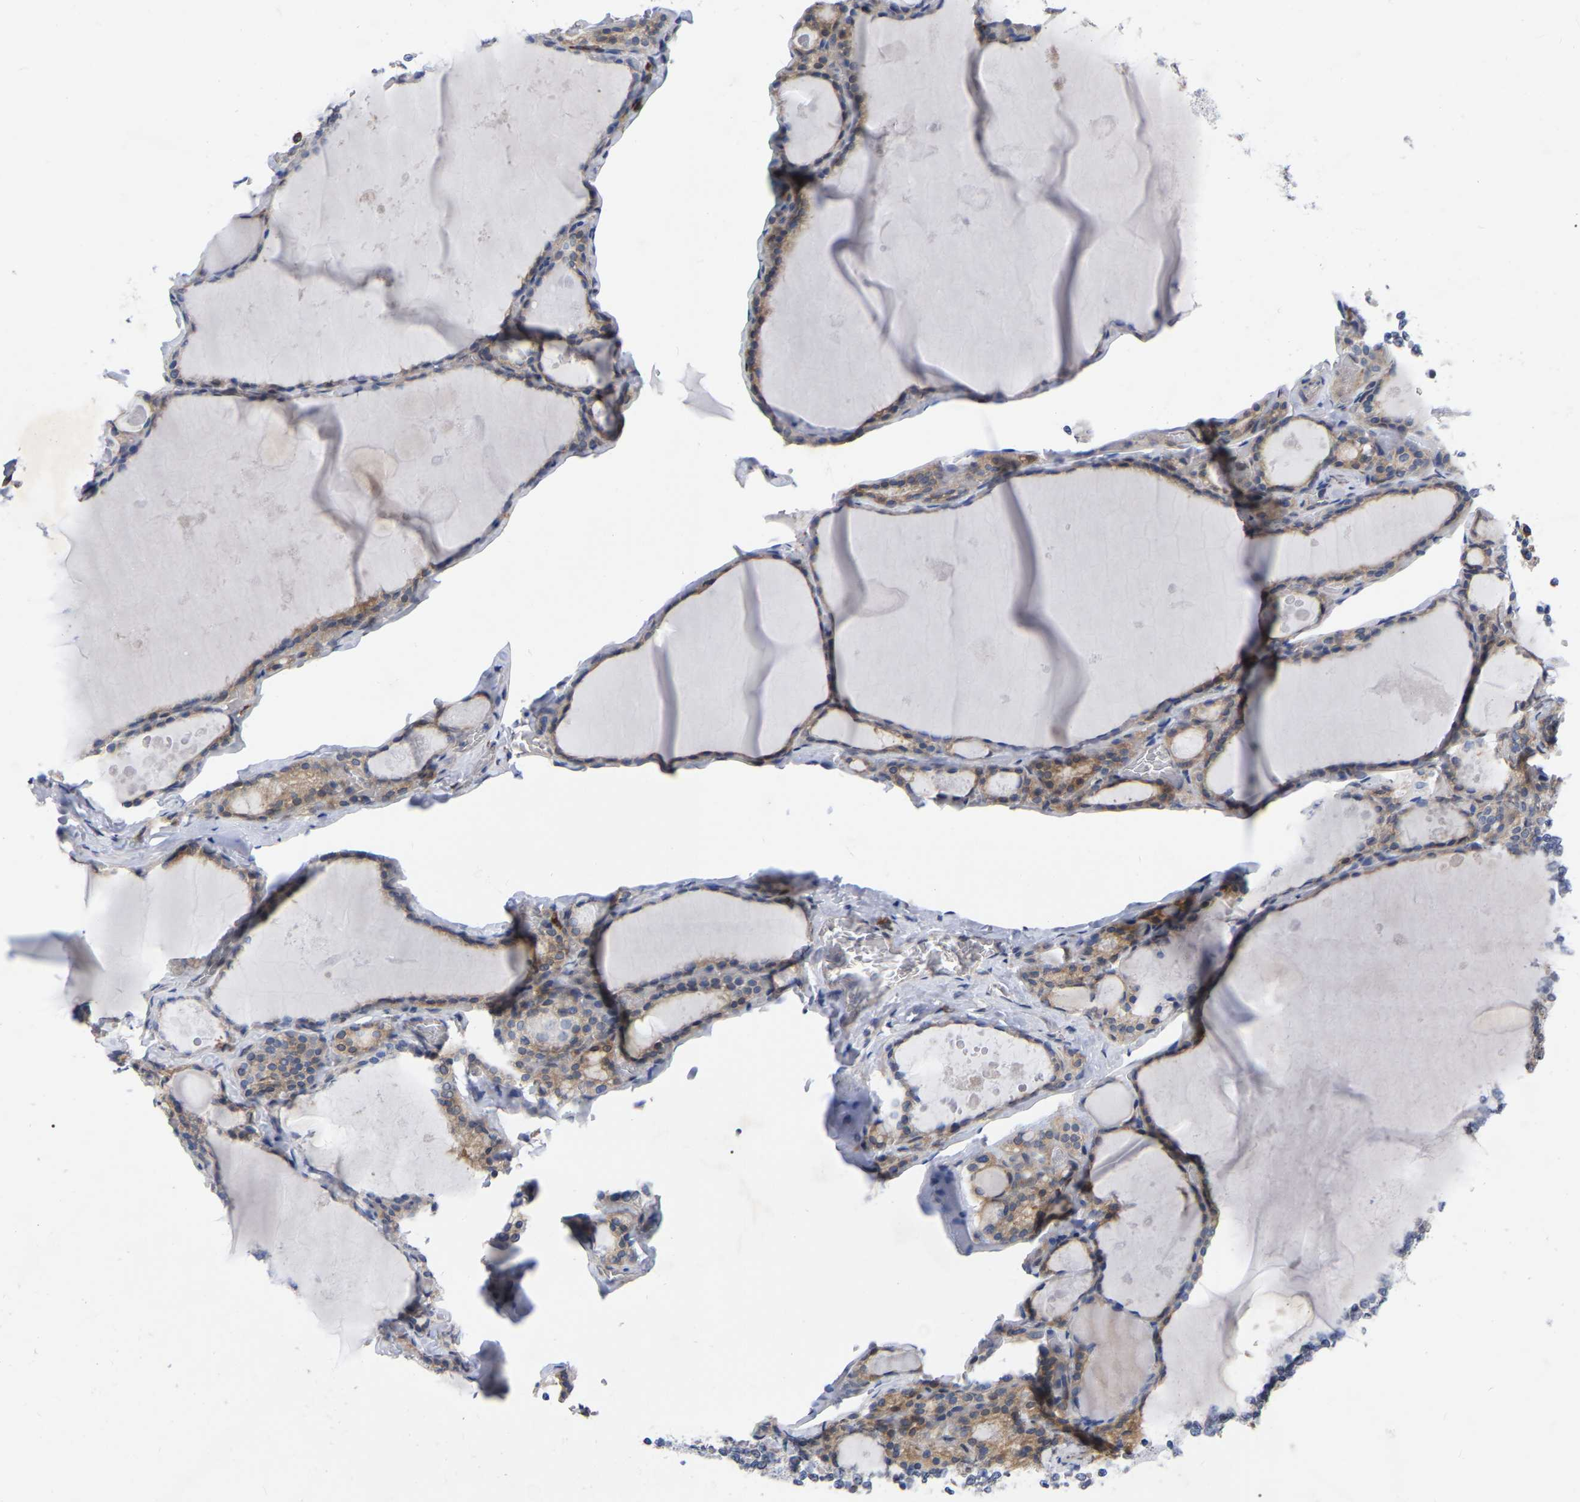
{"staining": {"intensity": "weak", "quantity": ">75%", "location": "cytoplasmic/membranous"}, "tissue": "thyroid gland", "cell_type": "Glandular cells", "image_type": "normal", "snomed": [{"axis": "morphology", "description": "Normal tissue, NOS"}, {"axis": "topography", "description": "Thyroid gland"}], "caption": "Immunohistochemical staining of unremarkable human thyroid gland exhibits weak cytoplasmic/membranous protein staining in about >75% of glandular cells. The protein of interest is shown in brown color, while the nuclei are stained blue.", "gene": "UBE4B", "patient": {"sex": "male", "age": 56}}